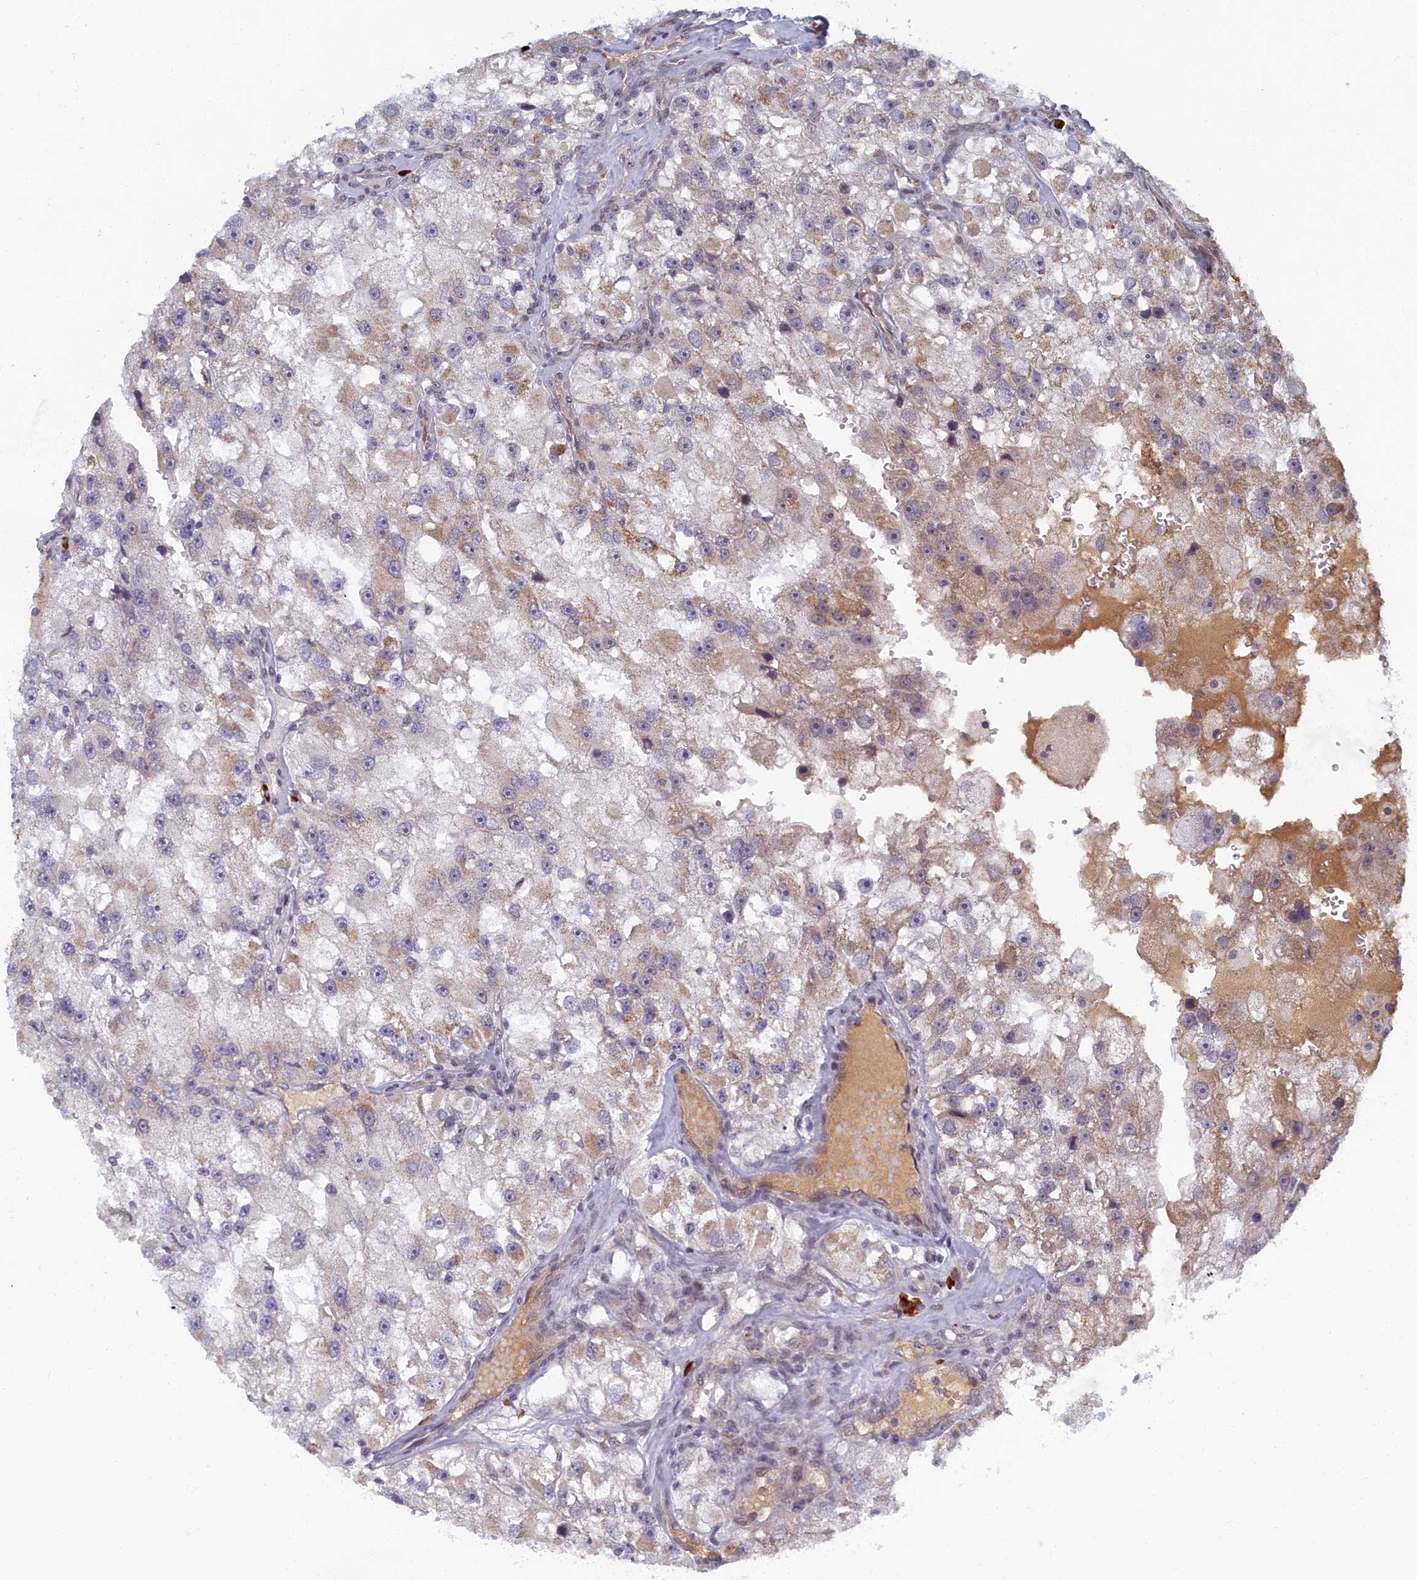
{"staining": {"intensity": "weak", "quantity": "<25%", "location": "cytoplasmic/membranous"}, "tissue": "renal cancer", "cell_type": "Tumor cells", "image_type": "cancer", "snomed": [{"axis": "morphology", "description": "Adenocarcinoma, NOS"}, {"axis": "topography", "description": "Kidney"}], "caption": "There is no significant expression in tumor cells of renal cancer.", "gene": "DNAJC17", "patient": {"sex": "male", "age": 63}}